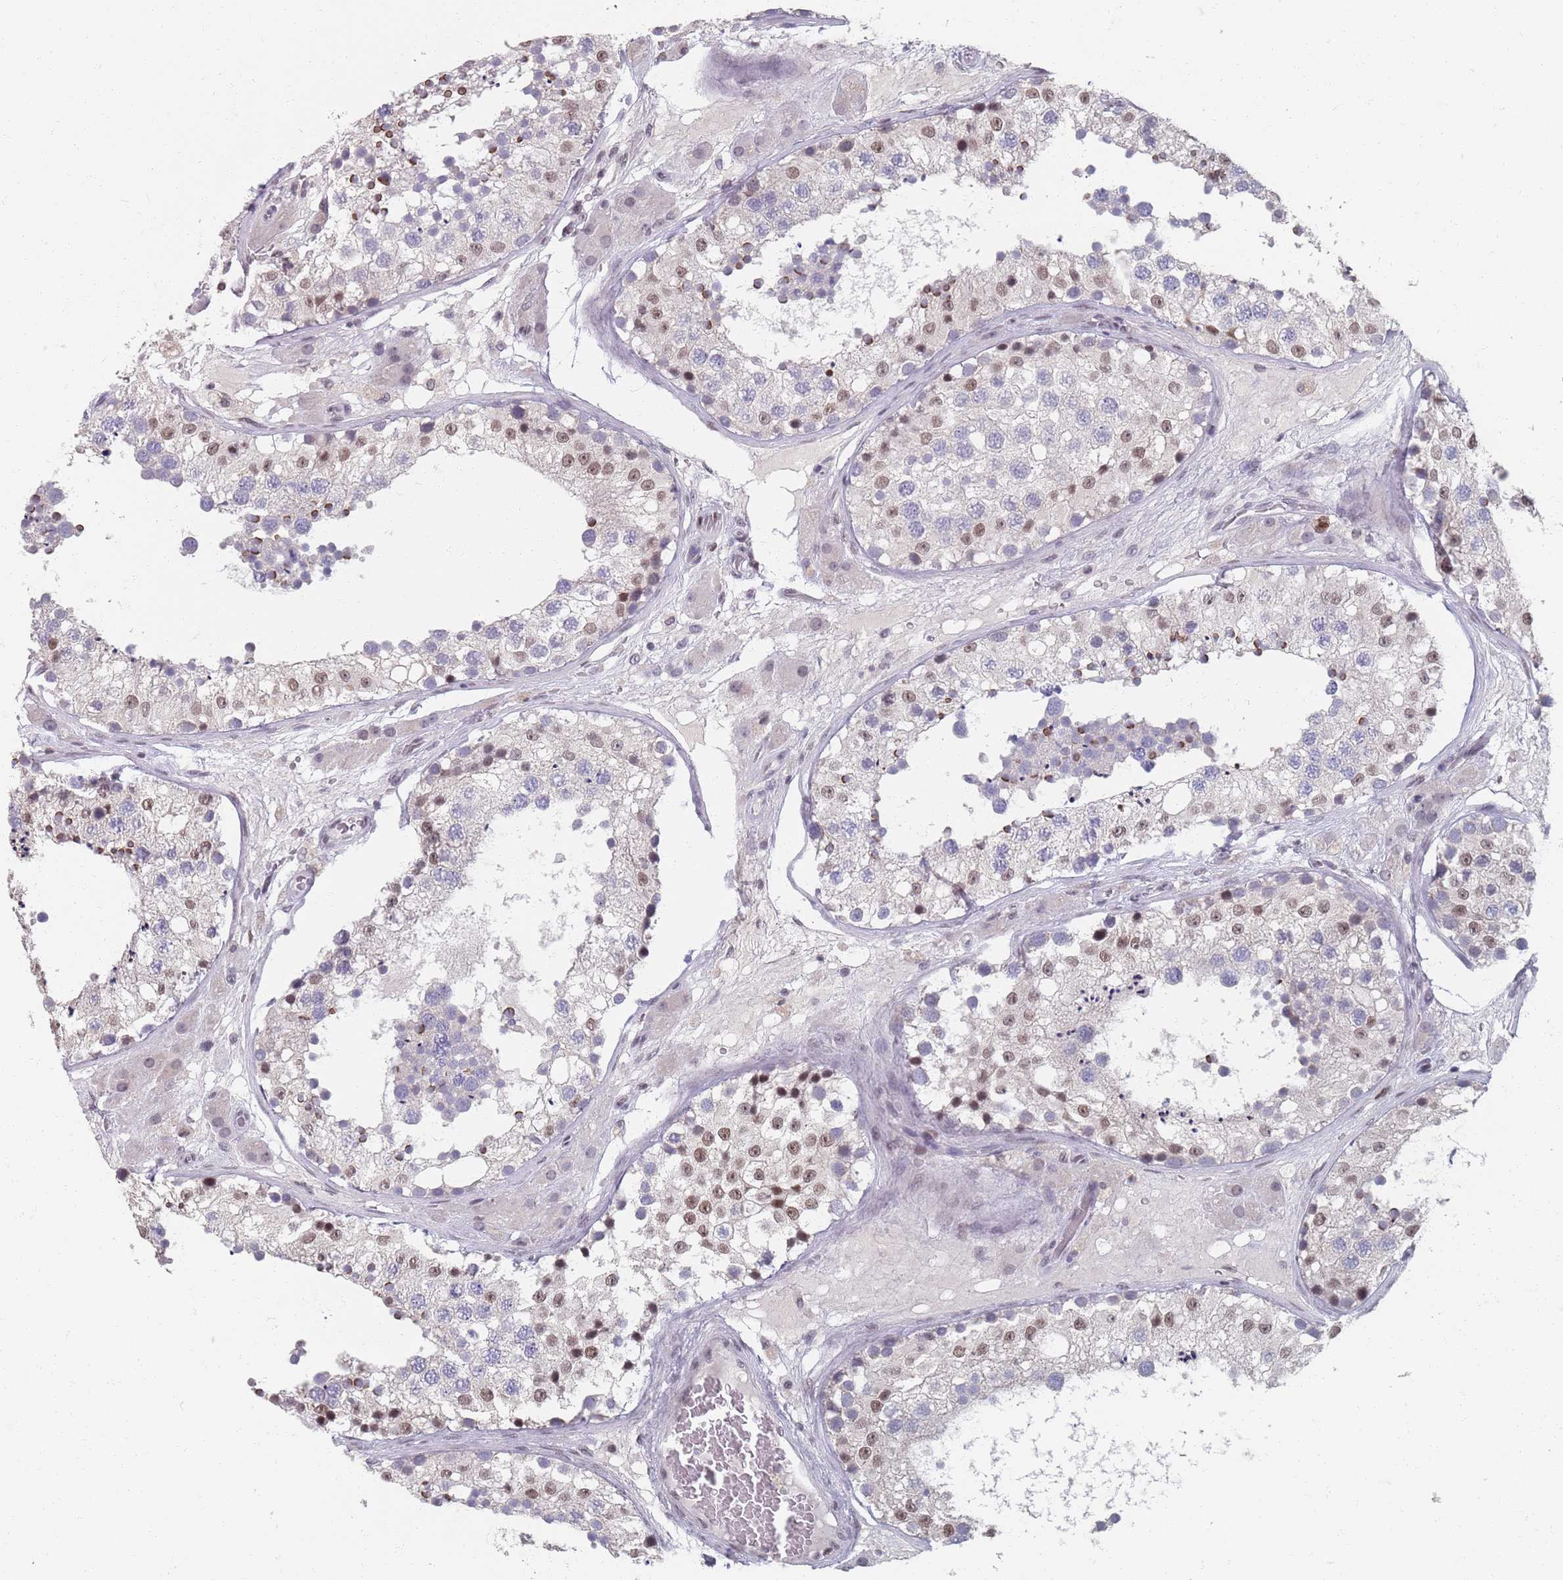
{"staining": {"intensity": "moderate", "quantity": "25%-75%", "location": "cytoplasmic/membranous,nuclear"}, "tissue": "testis", "cell_type": "Cells in seminiferous ducts", "image_type": "normal", "snomed": [{"axis": "morphology", "description": "Normal tissue, NOS"}, {"axis": "topography", "description": "Testis"}], "caption": "A brown stain shows moderate cytoplasmic/membranous,nuclear expression of a protein in cells in seminiferous ducts of benign testis. (Brightfield microscopy of DAB IHC at high magnification).", "gene": "SAMD1", "patient": {"sex": "male", "age": 26}}